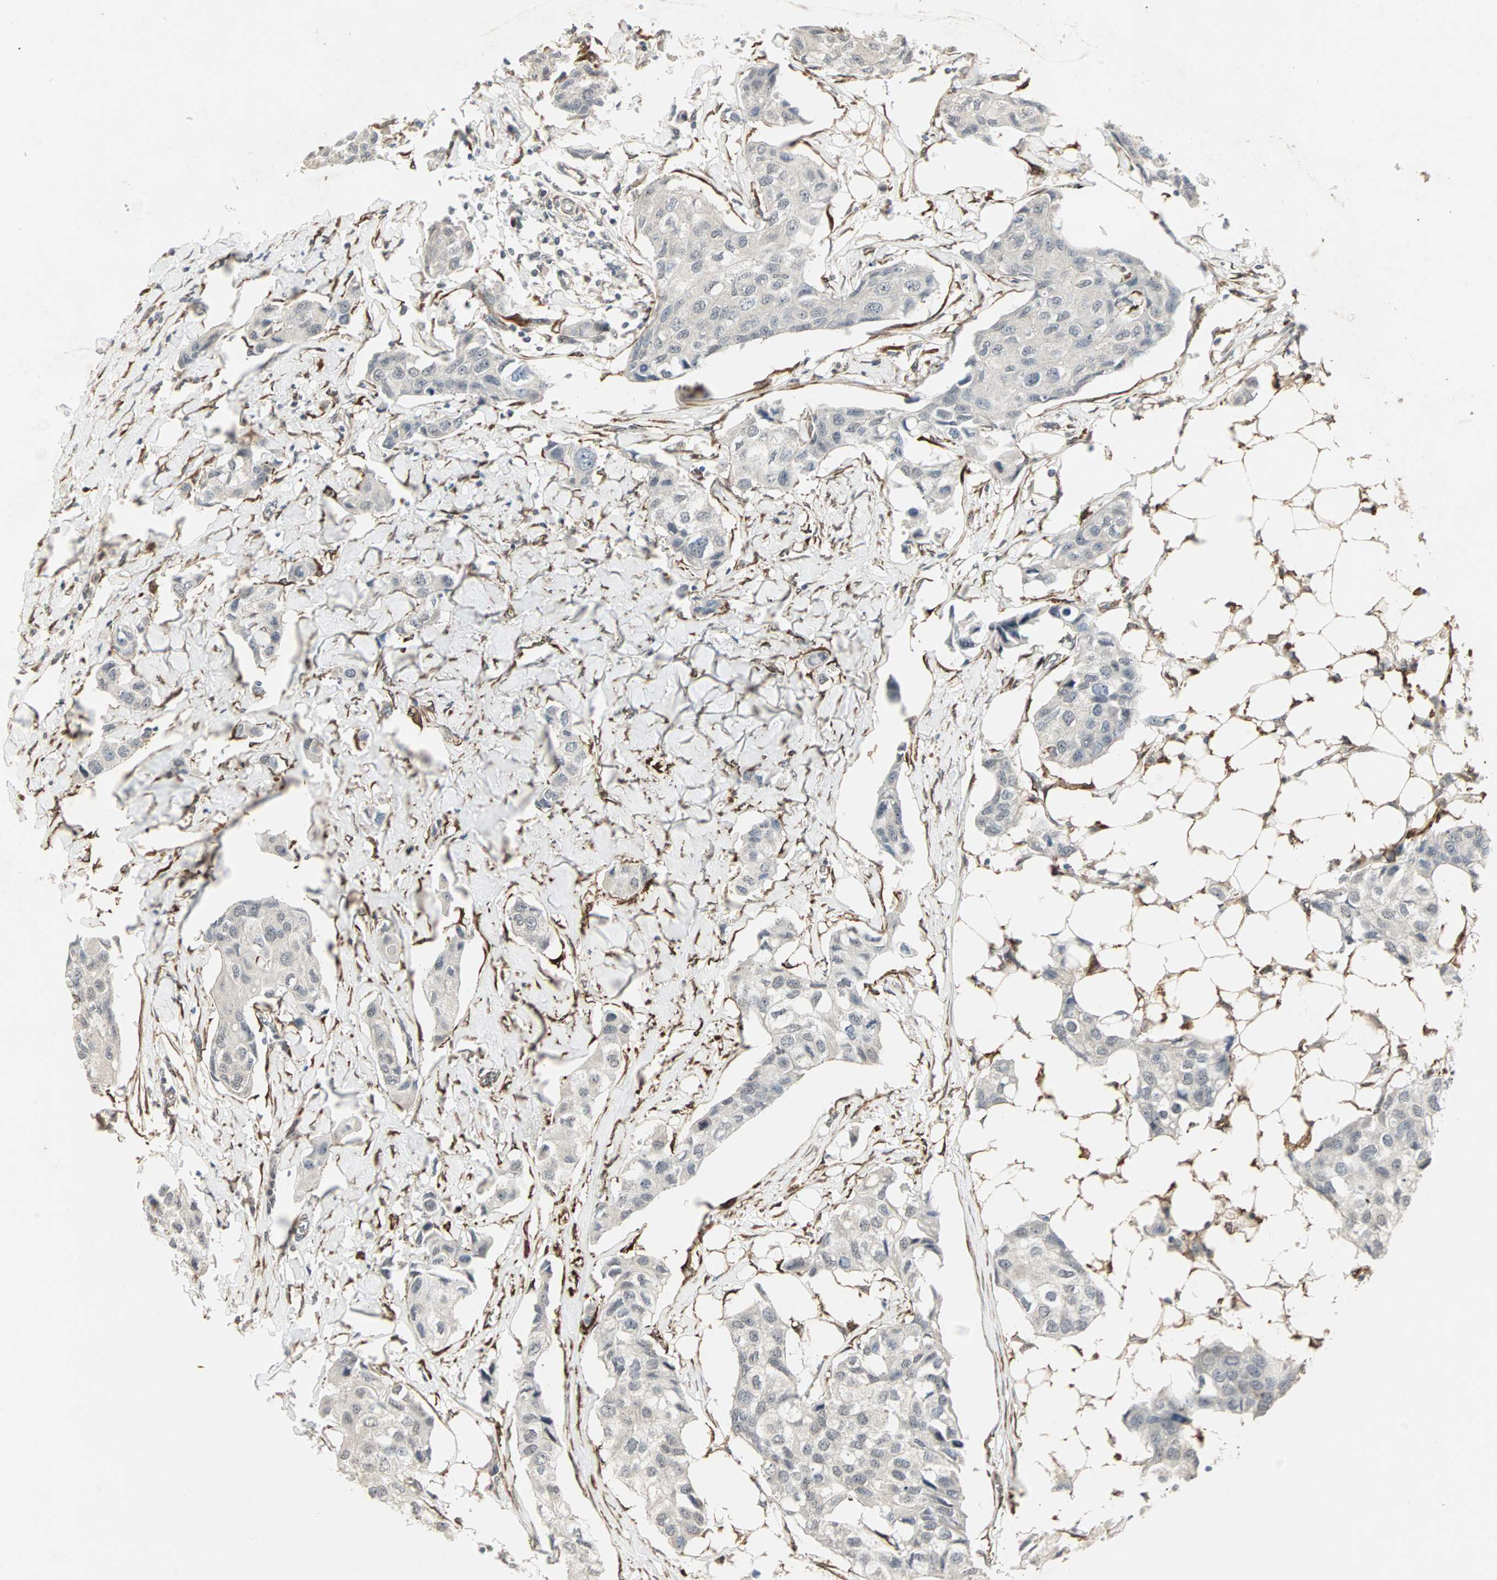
{"staining": {"intensity": "negative", "quantity": "none", "location": "none"}, "tissue": "breast cancer", "cell_type": "Tumor cells", "image_type": "cancer", "snomed": [{"axis": "morphology", "description": "Duct carcinoma"}, {"axis": "topography", "description": "Breast"}], "caption": "High magnification brightfield microscopy of invasive ductal carcinoma (breast) stained with DAB (brown) and counterstained with hematoxylin (blue): tumor cells show no significant positivity. (Brightfield microscopy of DAB (3,3'-diaminobenzidine) IHC at high magnification).", "gene": "TRPV4", "patient": {"sex": "female", "age": 80}}